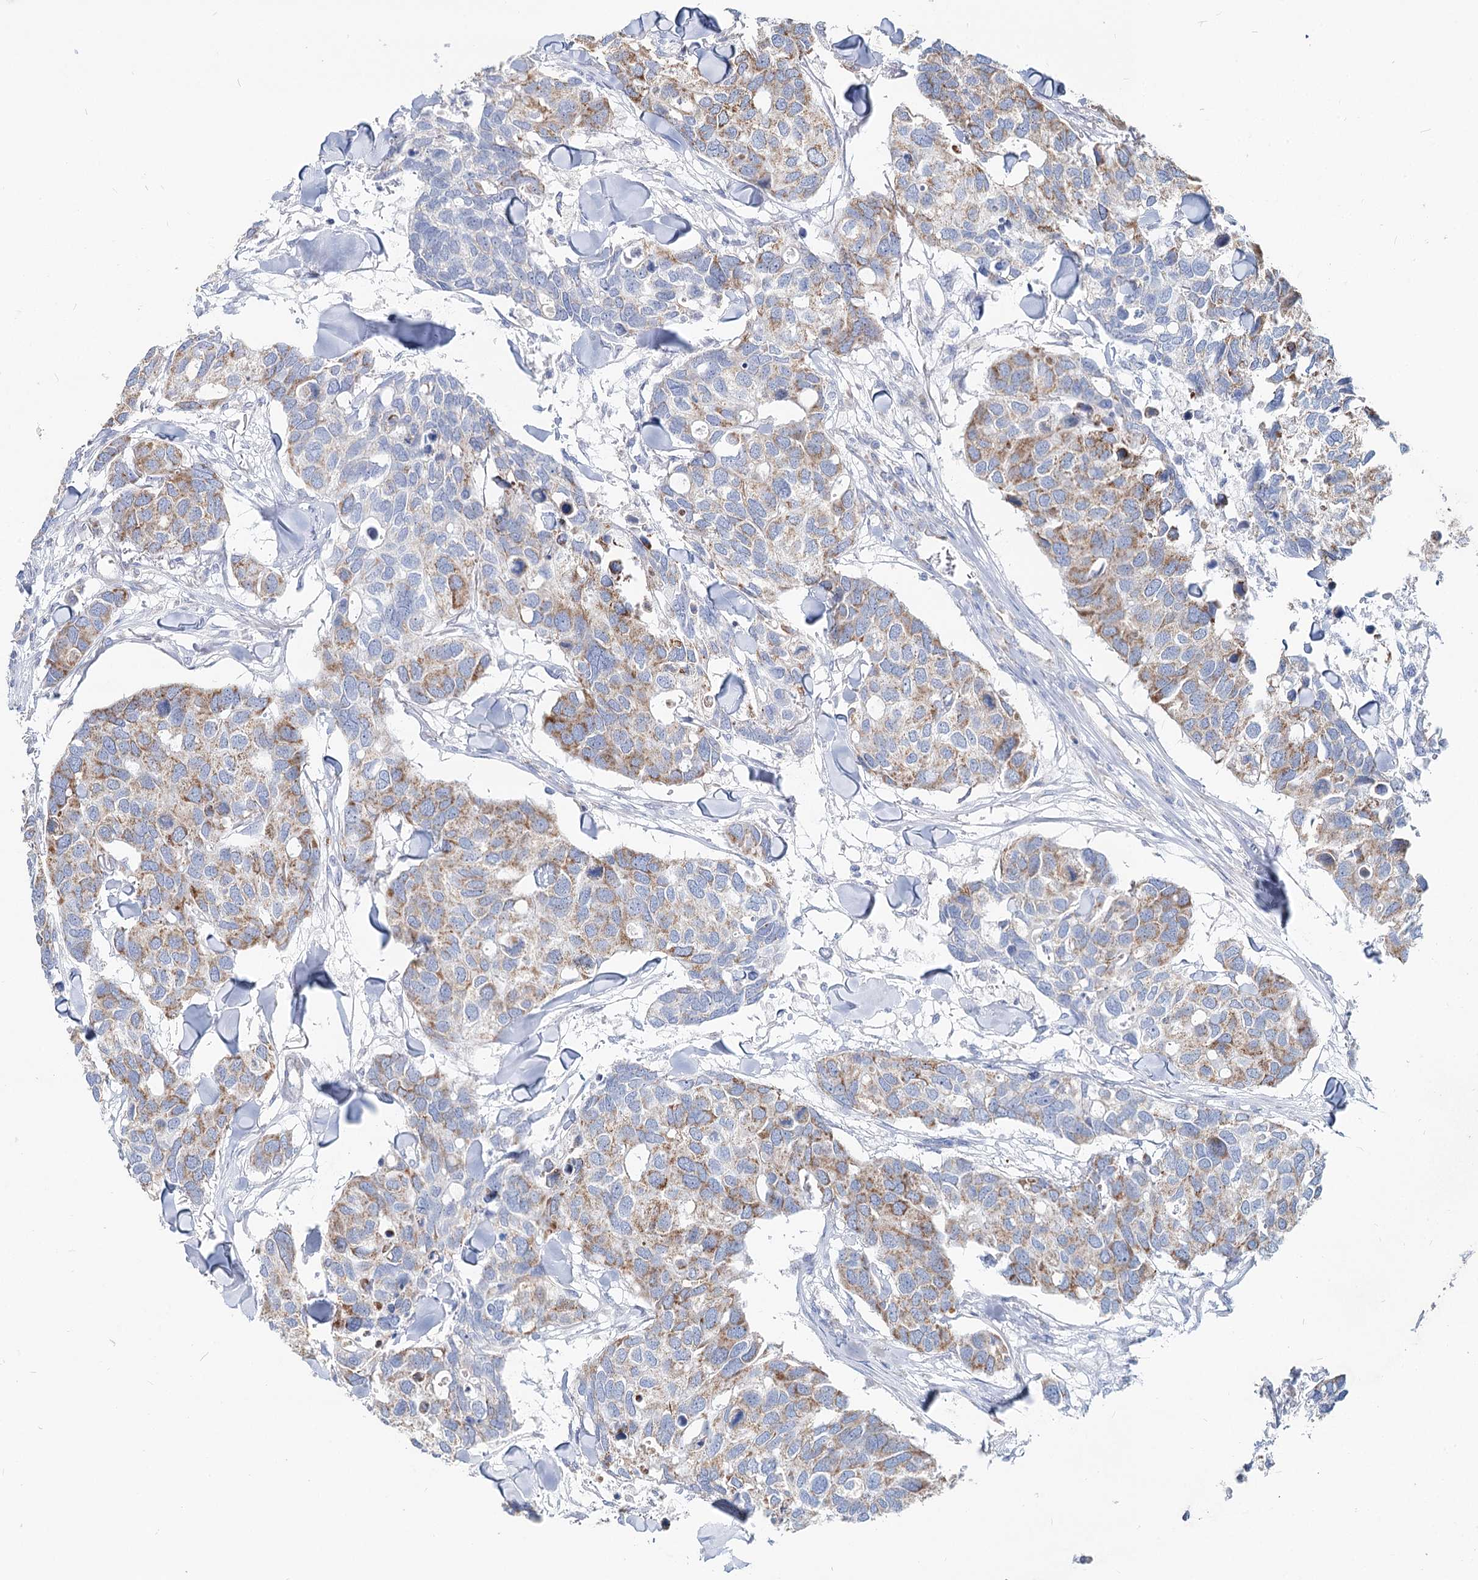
{"staining": {"intensity": "moderate", "quantity": "25%-75%", "location": "cytoplasmic/membranous"}, "tissue": "breast cancer", "cell_type": "Tumor cells", "image_type": "cancer", "snomed": [{"axis": "morphology", "description": "Duct carcinoma"}, {"axis": "topography", "description": "Breast"}], "caption": "Breast cancer tissue reveals moderate cytoplasmic/membranous expression in about 25%-75% of tumor cells, visualized by immunohistochemistry.", "gene": "MCCC2", "patient": {"sex": "female", "age": 83}}